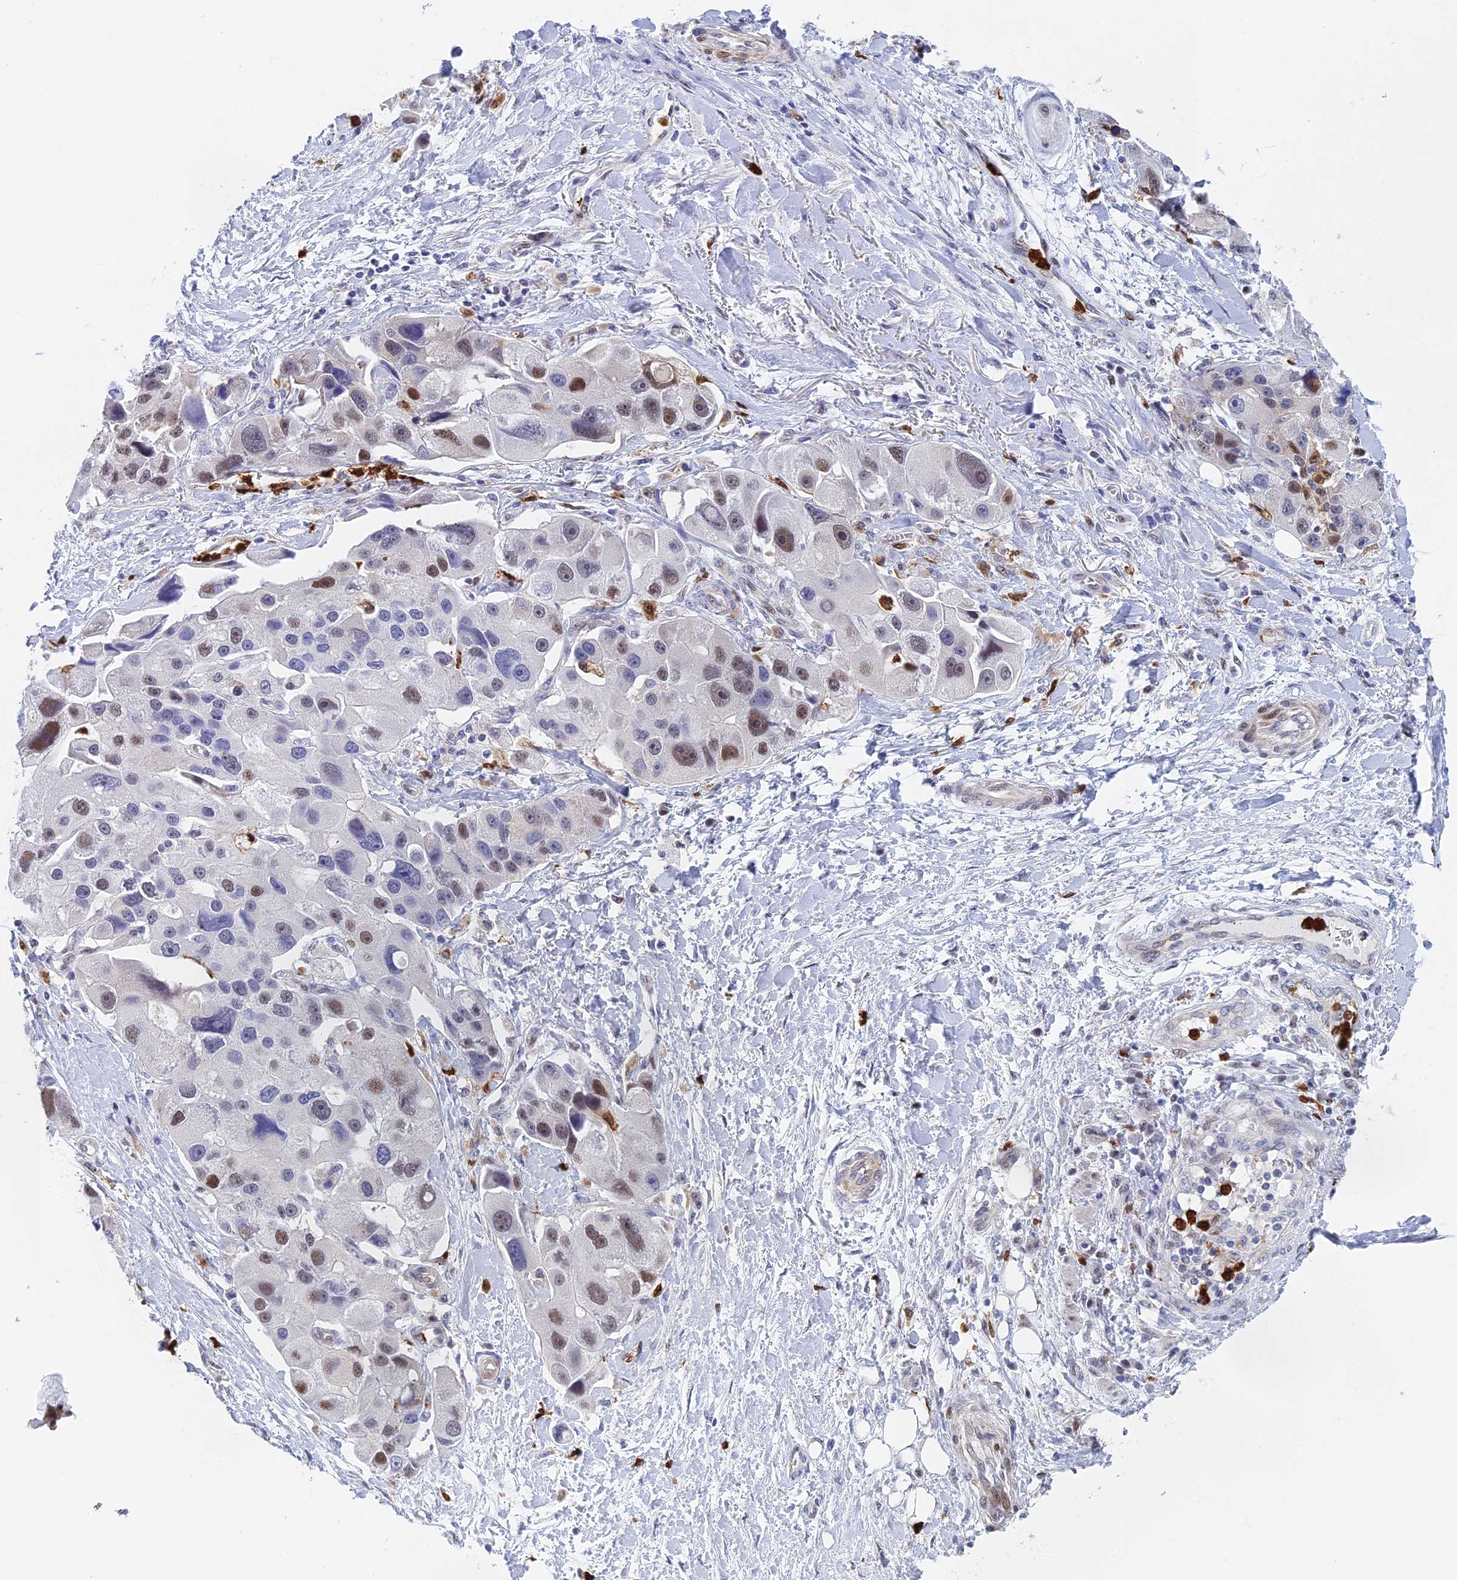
{"staining": {"intensity": "moderate", "quantity": "<25%", "location": "nuclear"}, "tissue": "lung cancer", "cell_type": "Tumor cells", "image_type": "cancer", "snomed": [{"axis": "morphology", "description": "Adenocarcinoma, NOS"}, {"axis": "topography", "description": "Lung"}], "caption": "A high-resolution histopathology image shows IHC staining of adenocarcinoma (lung), which reveals moderate nuclear staining in about <25% of tumor cells. The protein is stained brown, and the nuclei are stained in blue (DAB IHC with brightfield microscopy, high magnification).", "gene": "SLC26A1", "patient": {"sex": "female", "age": 54}}